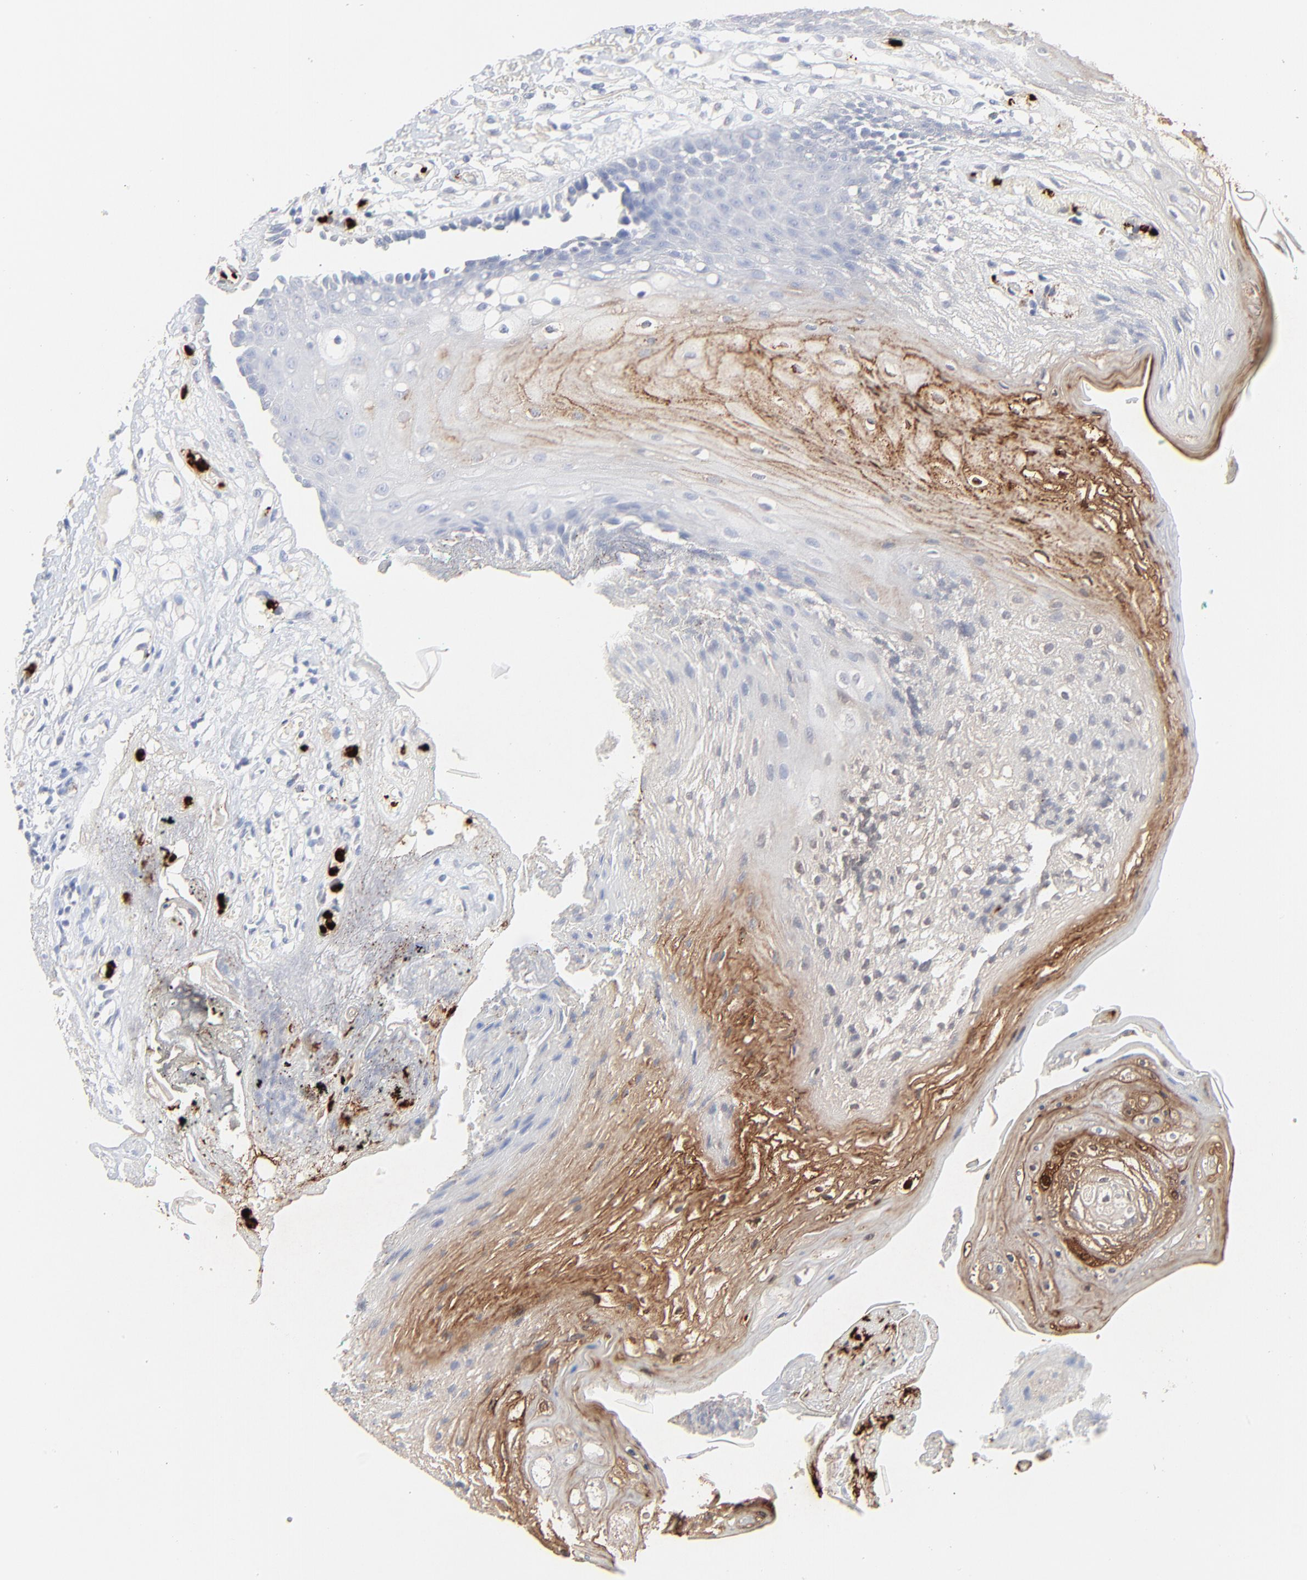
{"staining": {"intensity": "moderate", "quantity": "<25%", "location": "cytoplasmic/membranous"}, "tissue": "oral mucosa", "cell_type": "Squamous epithelial cells", "image_type": "normal", "snomed": [{"axis": "morphology", "description": "Normal tissue, NOS"}, {"axis": "morphology", "description": "Squamous cell carcinoma, NOS"}, {"axis": "topography", "description": "Skeletal muscle"}, {"axis": "topography", "description": "Oral tissue"}, {"axis": "topography", "description": "Head-Neck"}], "caption": "Brown immunohistochemical staining in benign human oral mucosa reveals moderate cytoplasmic/membranous positivity in approximately <25% of squamous epithelial cells. (brown staining indicates protein expression, while blue staining denotes nuclei).", "gene": "LCN2", "patient": {"sex": "female", "age": 84}}